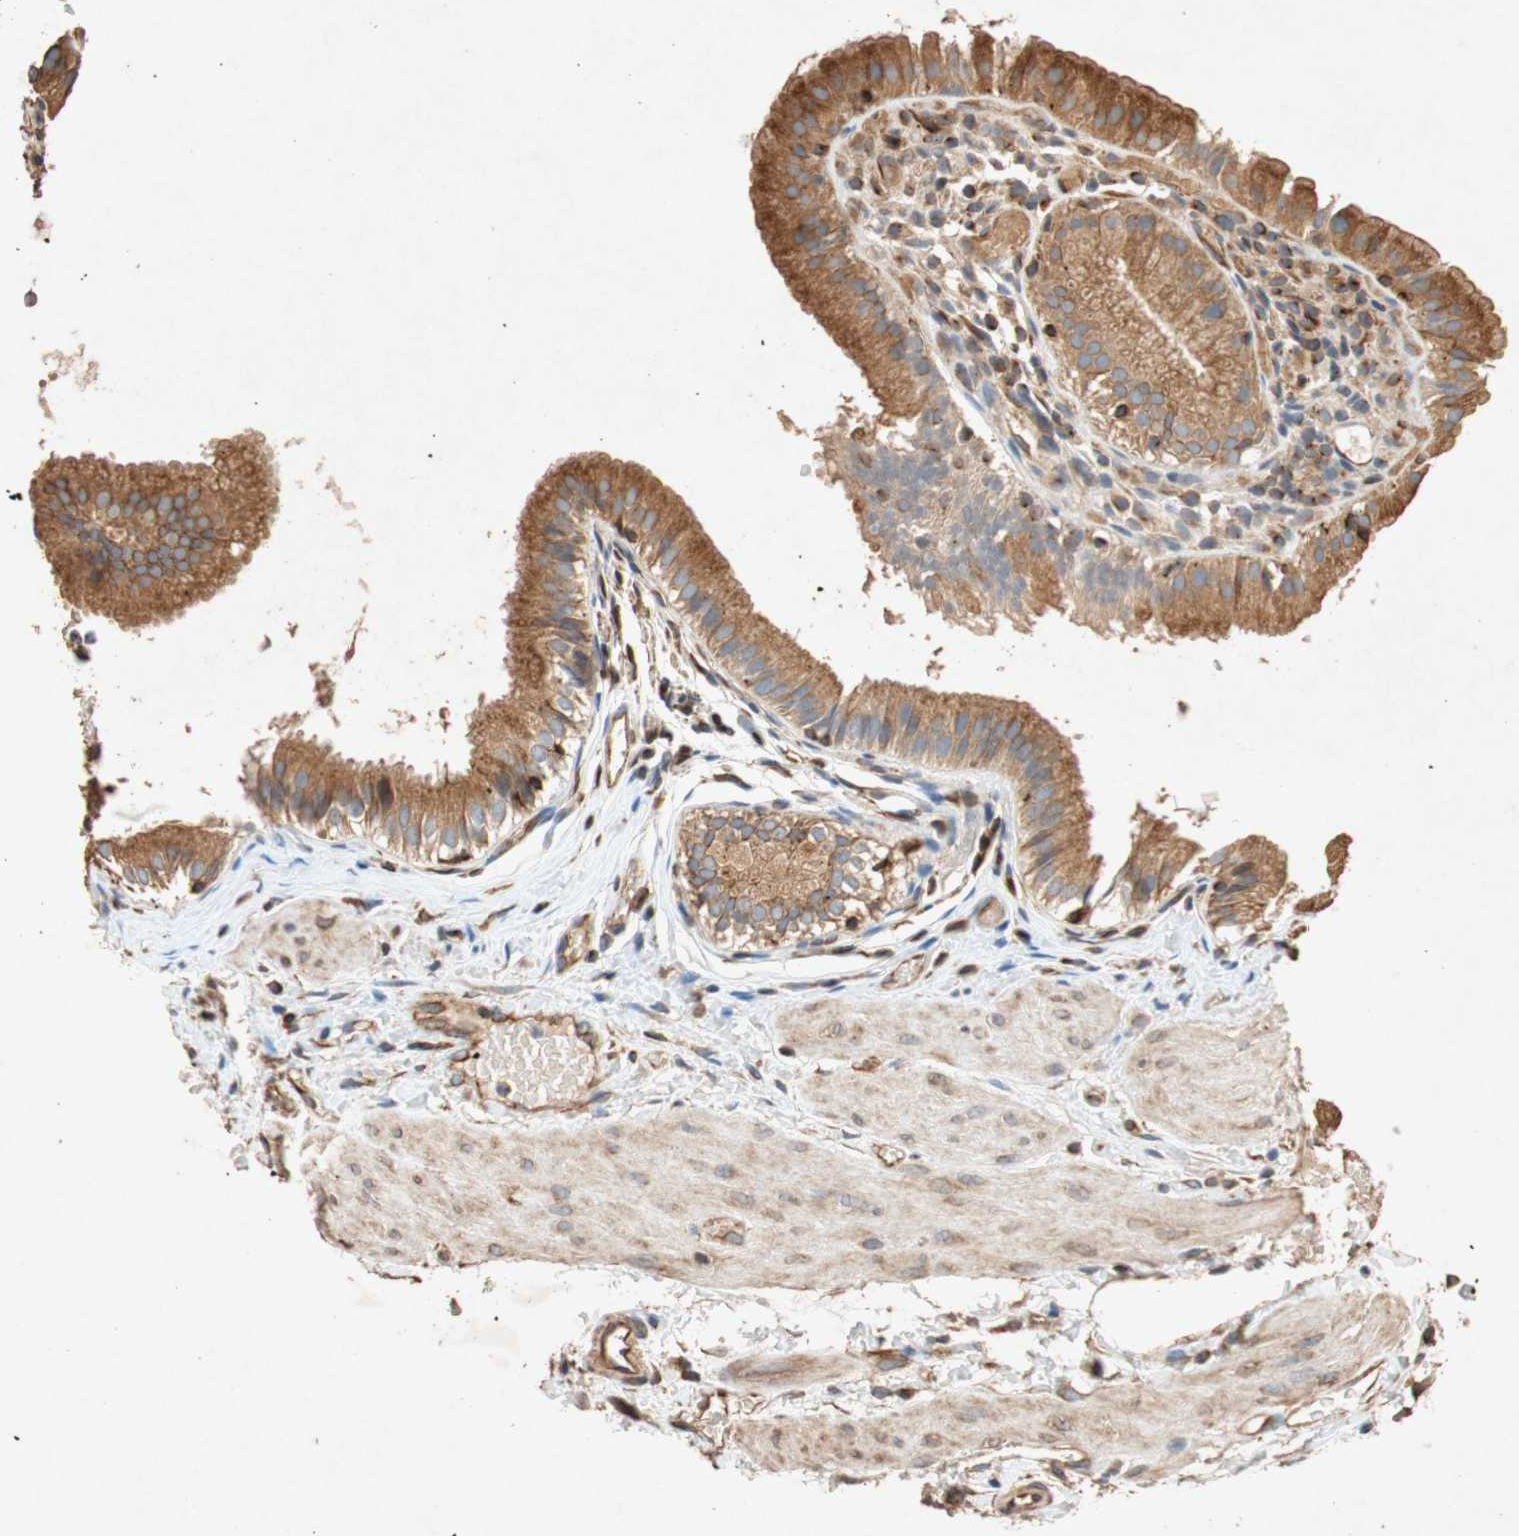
{"staining": {"intensity": "moderate", "quantity": ">75%", "location": "cytoplasmic/membranous"}, "tissue": "gallbladder", "cell_type": "Glandular cells", "image_type": "normal", "snomed": [{"axis": "morphology", "description": "Normal tissue, NOS"}, {"axis": "topography", "description": "Gallbladder"}], "caption": "Gallbladder stained with a brown dye shows moderate cytoplasmic/membranous positive staining in approximately >75% of glandular cells.", "gene": "TUBB", "patient": {"sex": "female", "age": 26}}